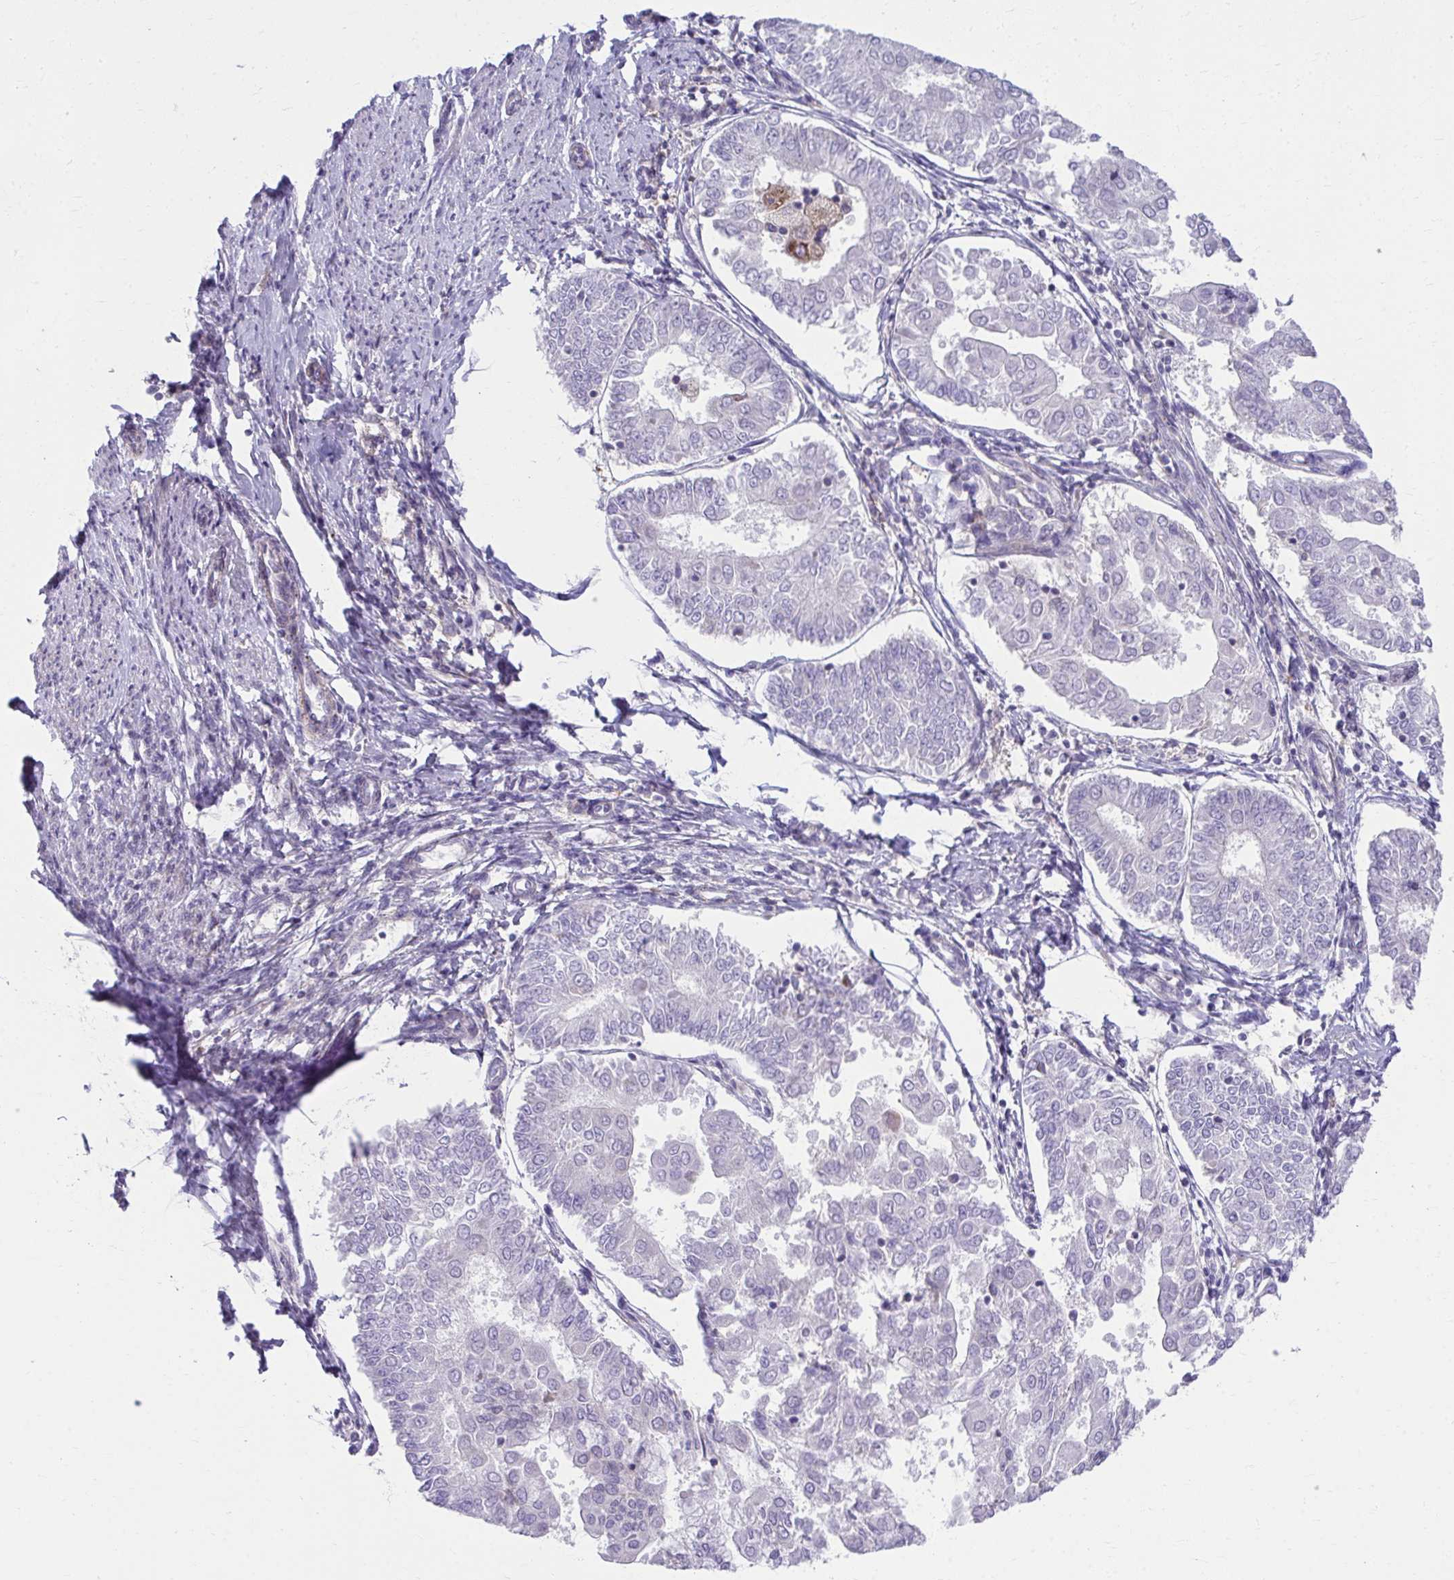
{"staining": {"intensity": "negative", "quantity": "none", "location": "none"}, "tissue": "endometrial cancer", "cell_type": "Tumor cells", "image_type": "cancer", "snomed": [{"axis": "morphology", "description": "Adenocarcinoma, NOS"}, {"axis": "topography", "description": "Endometrium"}], "caption": "Immunohistochemistry (IHC) of adenocarcinoma (endometrial) displays no expression in tumor cells.", "gene": "C16orf54", "patient": {"sex": "female", "age": 68}}